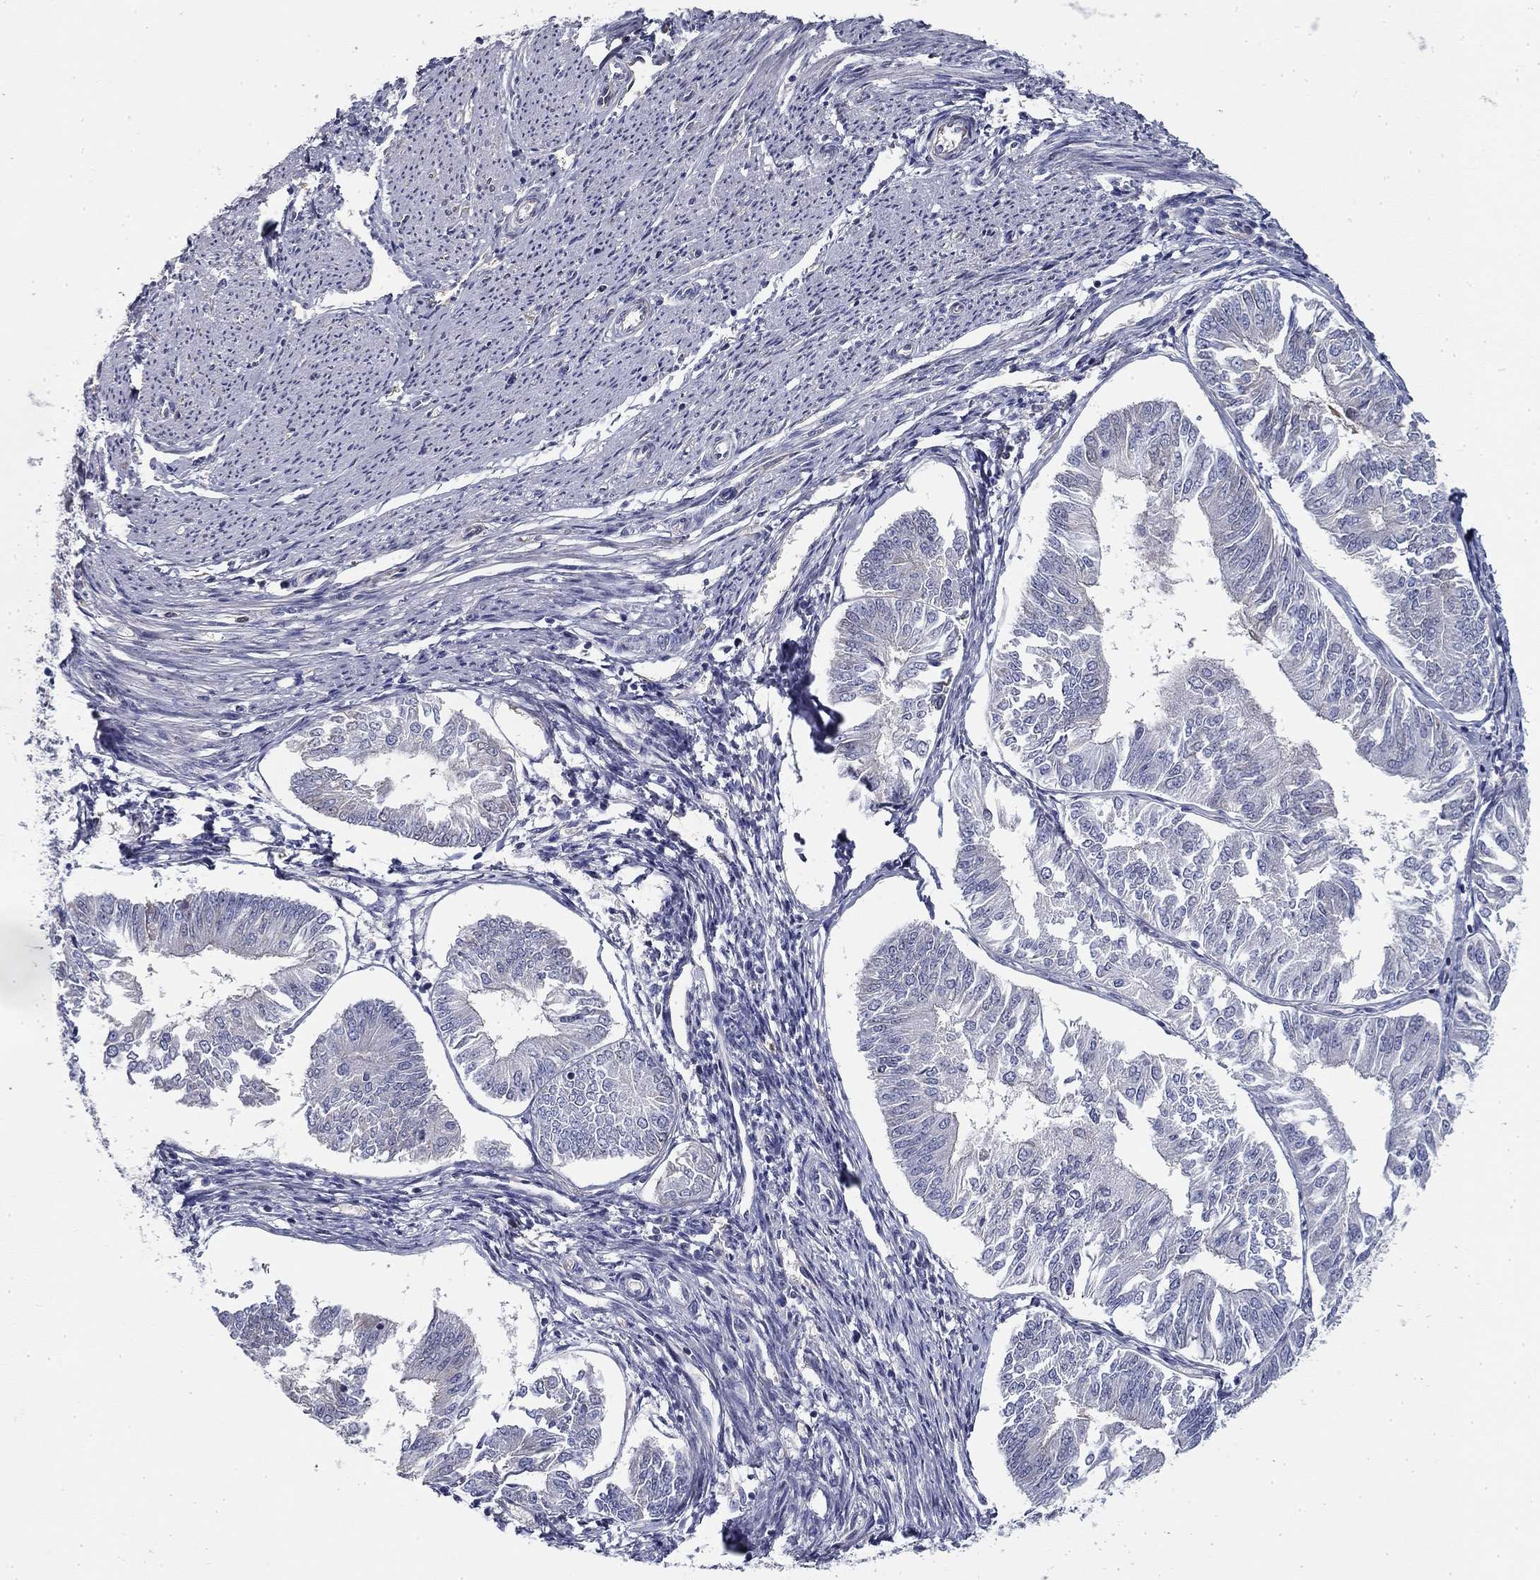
{"staining": {"intensity": "negative", "quantity": "none", "location": "none"}, "tissue": "endometrial cancer", "cell_type": "Tumor cells", "image_type": "cancer", "snomed": [{"axis": "morphology", "description": "Adenocarcinoma, NOS"}, {"axis": "topography", "description": "Endometrium"}], "caption": "High power microscopy image of an IHC photomicrograph of endometrial cancer (adenocarcinoma), revealing no significant positivity in tumor cells.", "gene": "CPLX4", "patient": {"sex": "female", "age": 58}}